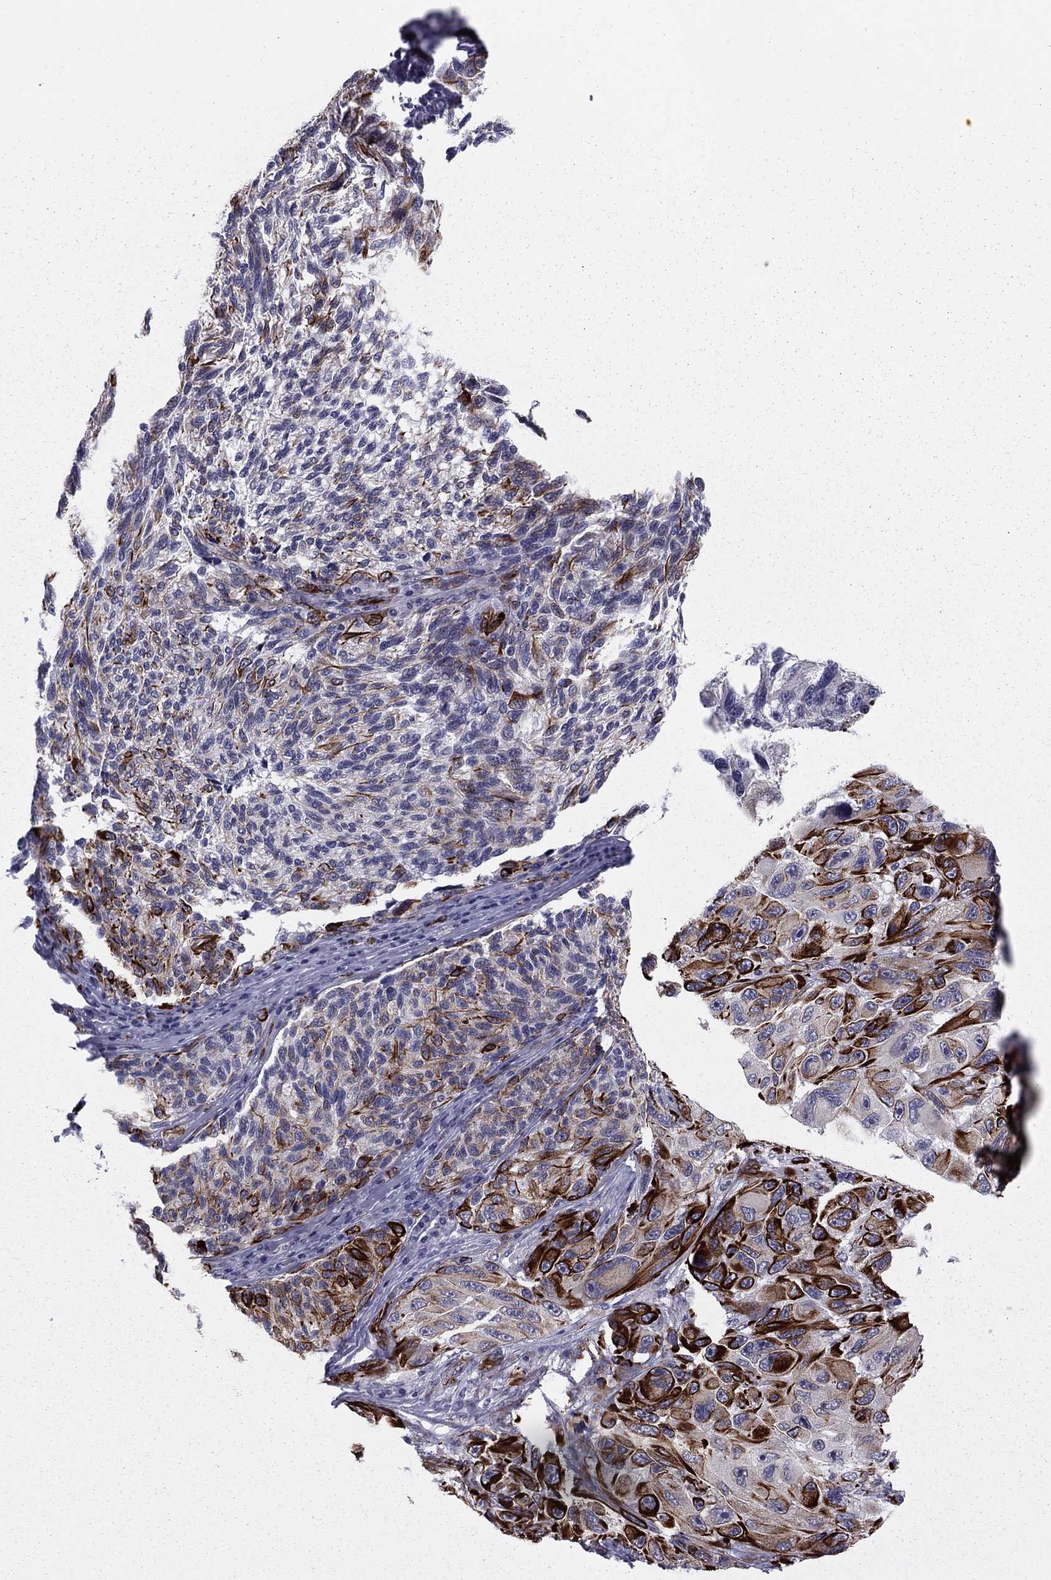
{"staining": {"intensity": "strong", "quantity": "25%-75%", "location": "cytoplasmic/membranous"}, "tissue": "melanoma", "cell_type": "Tumor cells", "image_type": "cancer", "snomed": [{"axis": "morphology", "description": "Malignant melanoma, NOS"}, {"axis": "topography", "description": "Skin"}], "caption": "Protein staining of melanoma tissue demonstrates strong cytoplasmic/membranous expression in about 25%-75% of tumor cells. (DAB = brown stain, brightfield microscopy at high magnification).", "gene": "ANKS4B", "patient": {"sex": "female", "age": 73}}